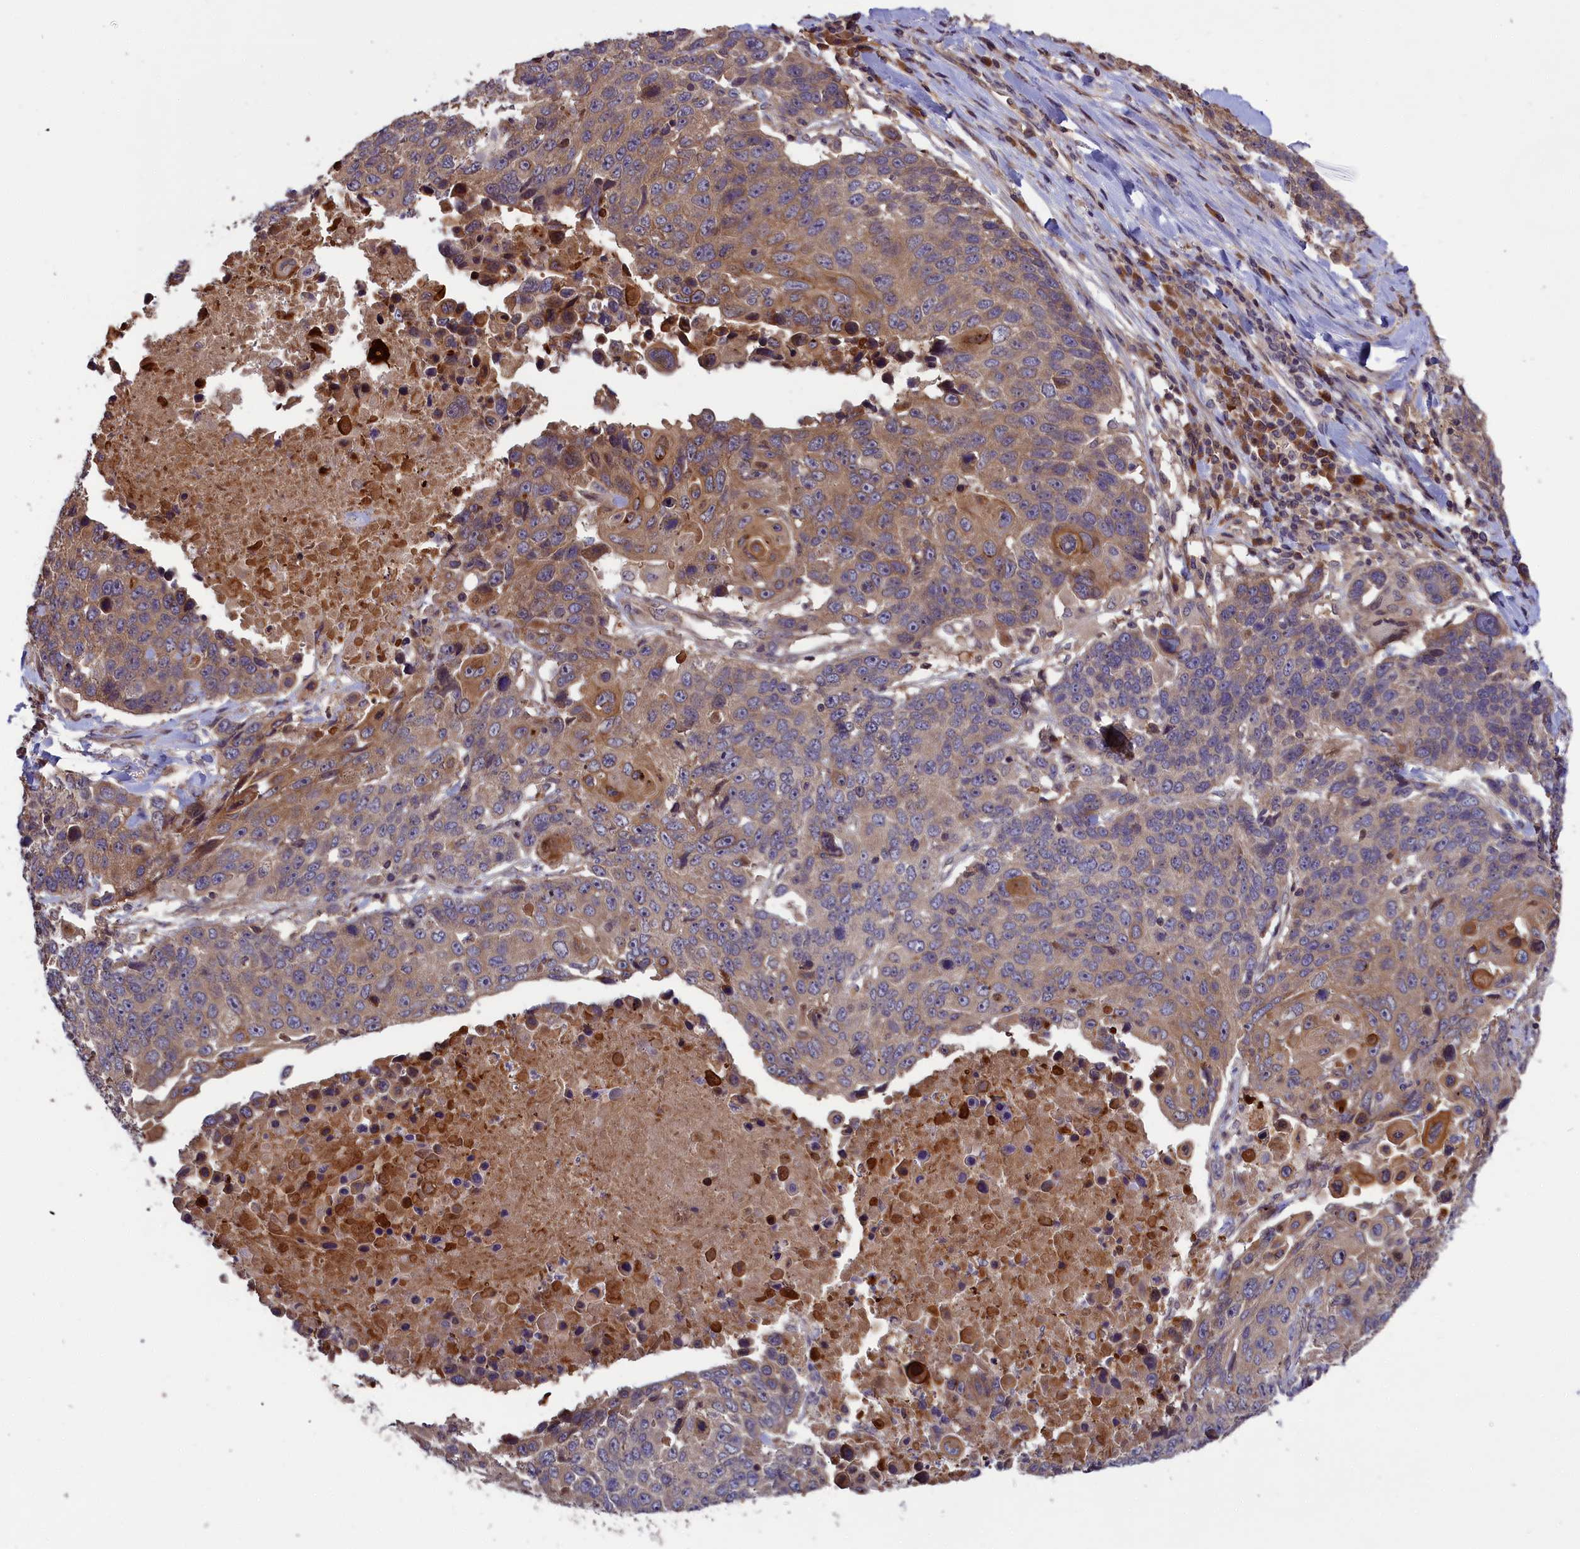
{"staining": {"intensity": "moderate", "quantity": "<25%", "location": "cytoplasmic/membranous"}, "tissue": "lung cancer", "cell_type": "Tumor cells", "image_type": "cancer", "snomed": [{"axis": "morphology", "description": "Squamous cell carcinoma, NOS"}, {"axis": "topography", "description": "Lung"}], "caption": "Immunohistochemical staining of human squamous cell carcinoma (lung) shows moderate cytoplasmic/membranous protein staining in about <25% of tumor cells.", "gene": "DENND1B", "patient": {"sex": "male", "age": 66}}